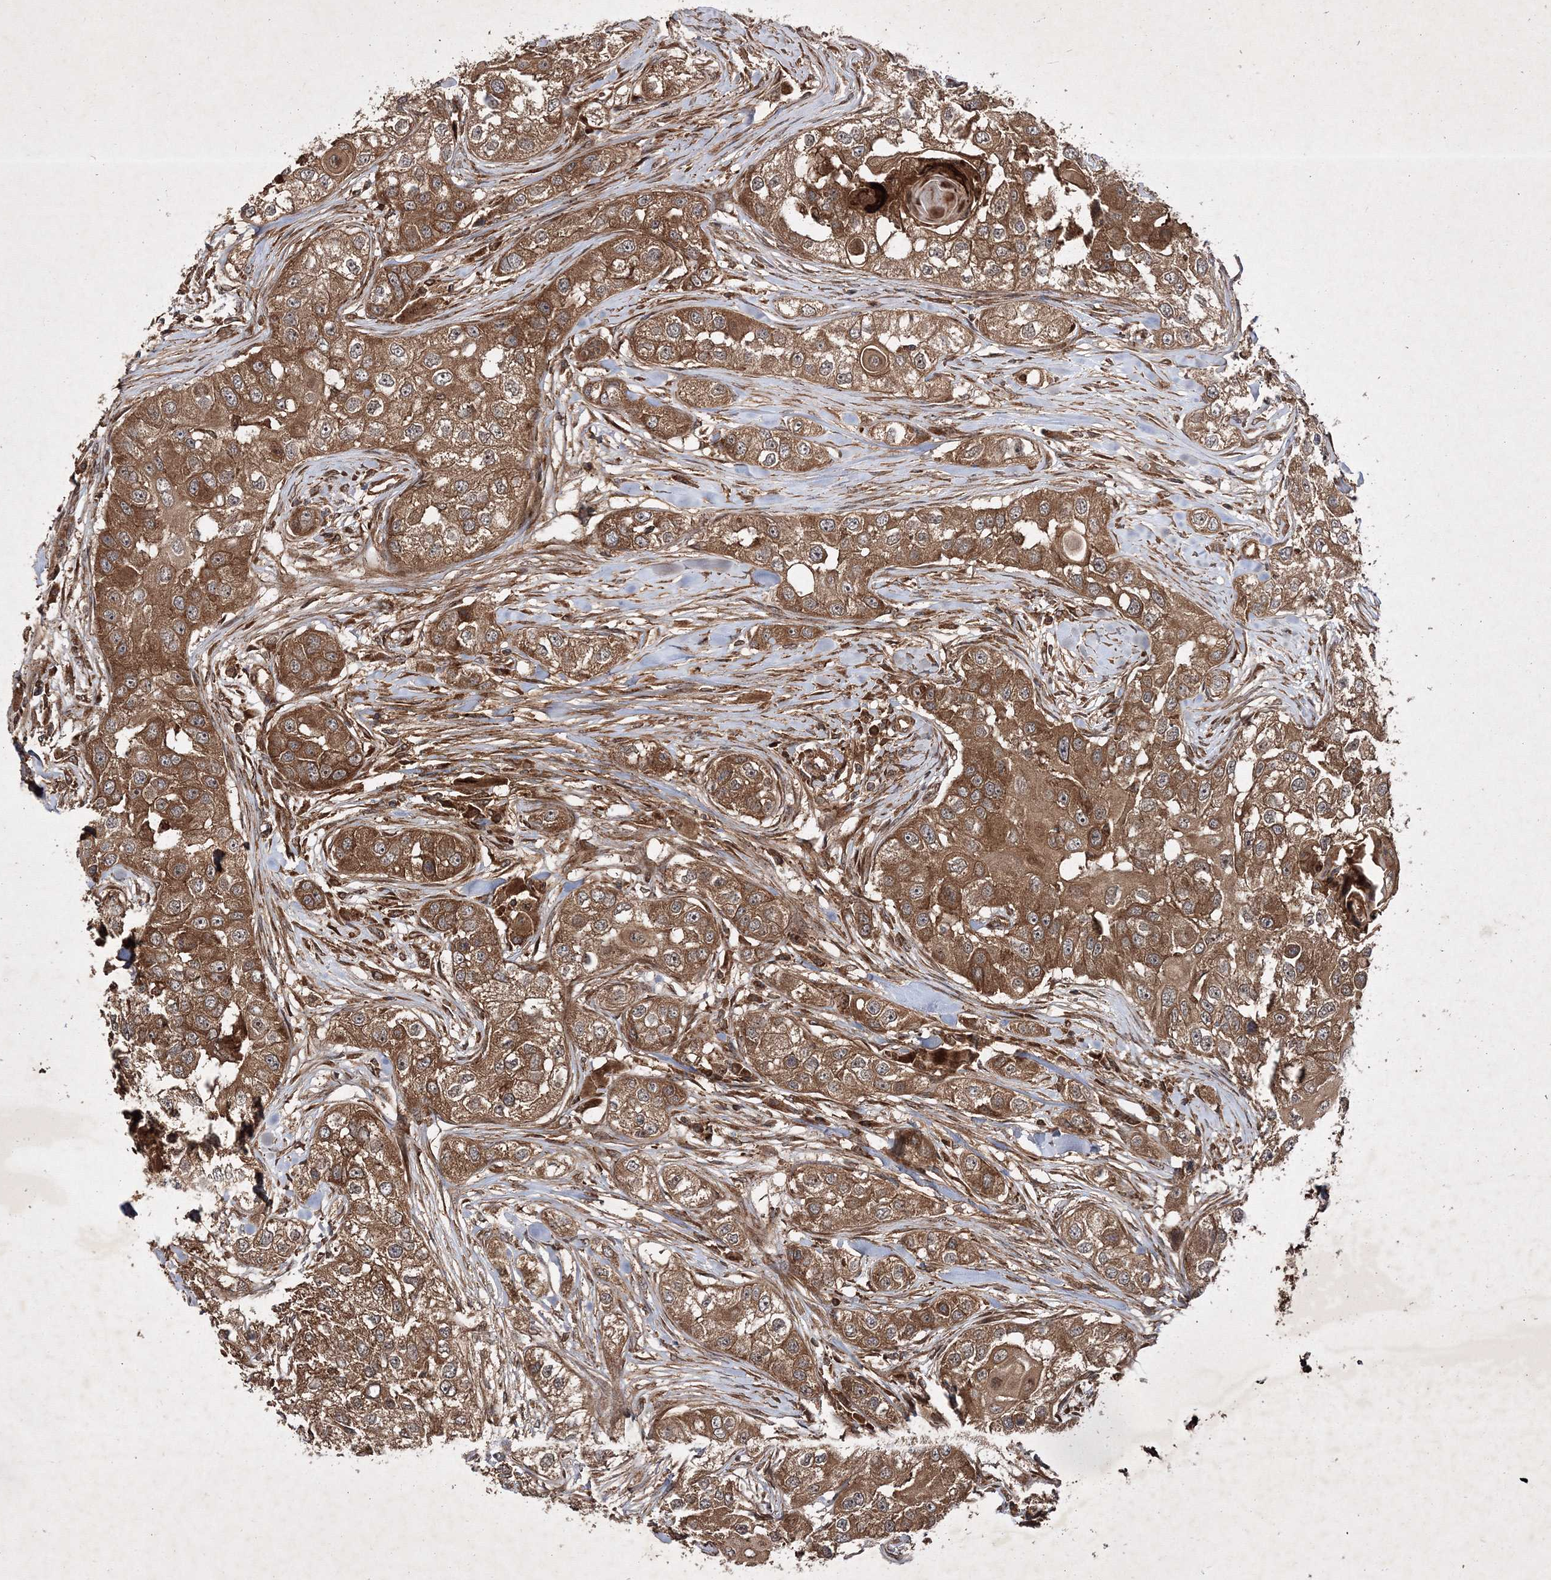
{"staining": {"intensity": "moderate", "quantity": ">75%", "location": "cytoplasmic/membranous"}, "tissue": "head and neck cancer", "cell_type": "Tumor cells", "image_type": "cancer", "snomed": [{"axis": "morphology", "description": "Normal tissue, NOS"}, {"axis": "morphology", "description": "Squamous cell carcinoma, NOS"}, {"axis": "topography", "description": "Skeletal muscle"}, {"axis": "topography", "description": "Head-Neck"}], "caption": "Tumor cells exhibit medium levels of moderate cytoplasmic/membranous expression in approximately >75% of cells in human head and neck cancer. (IHC, brightfield microscopy, high magnification).", "gene": "DNAJC13", "patient": {"sex": "male", "age": 51}}